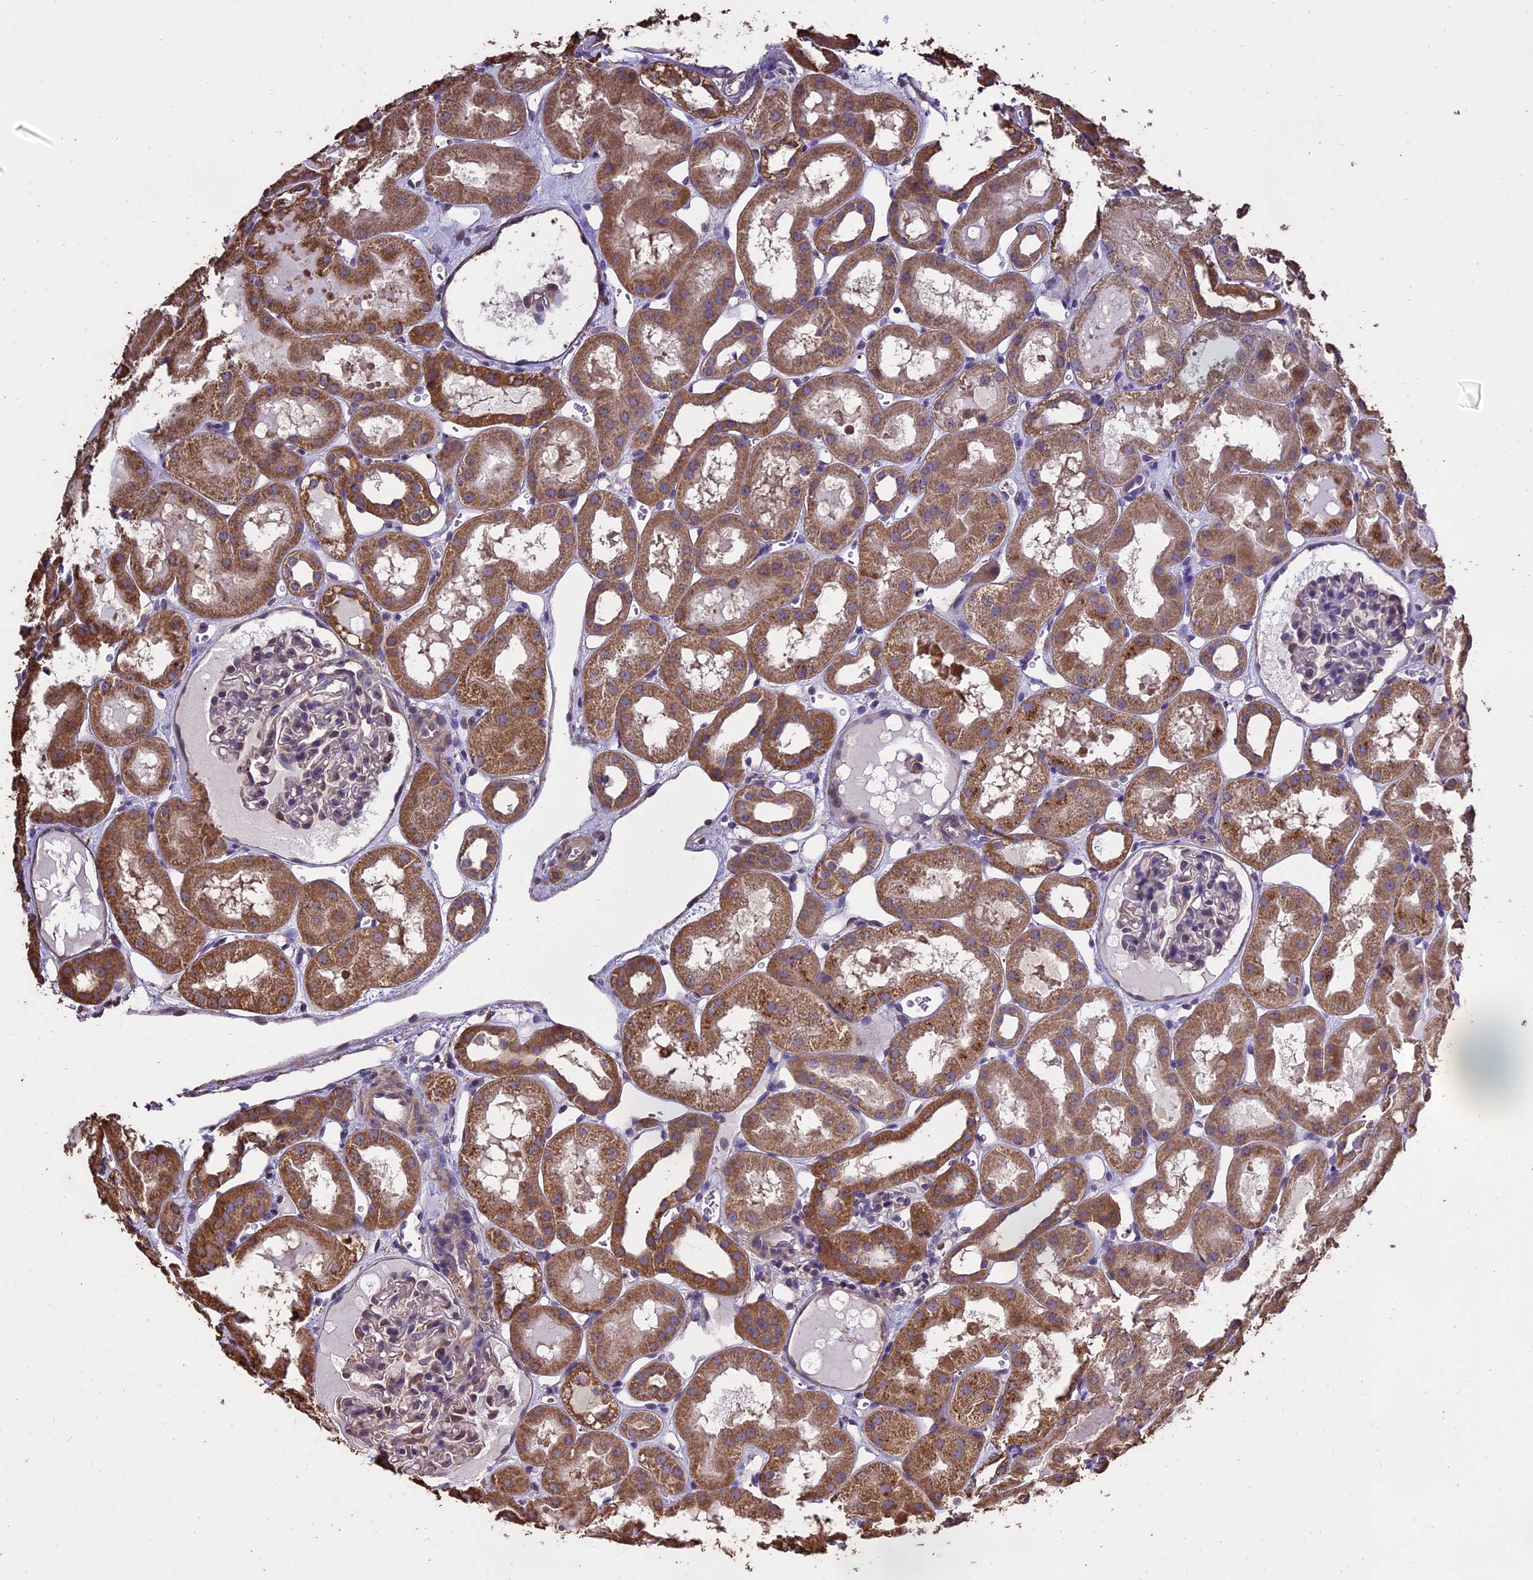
{"staining": {"intensity": "weak", "quantity": "<25%", "location": "cytoplasmic/membranous"}, "tissue": "kidney", "cell_type": "Cells in glomeruli", "image_type": "normal", "snomed": [{"axis": "morphology", "description": "Normal tissue, NOS"}, {"axis": "topography", "description": "Kidney"}, {"axis": "topography", "description": "Urinary bladder"}], "caption": "Kidney was stained to show a protein in brown. There is no significant expression in cells in glomeruli.", "gene": "PGPEP1L", "patient": {"sex": "male", "age": 16}}